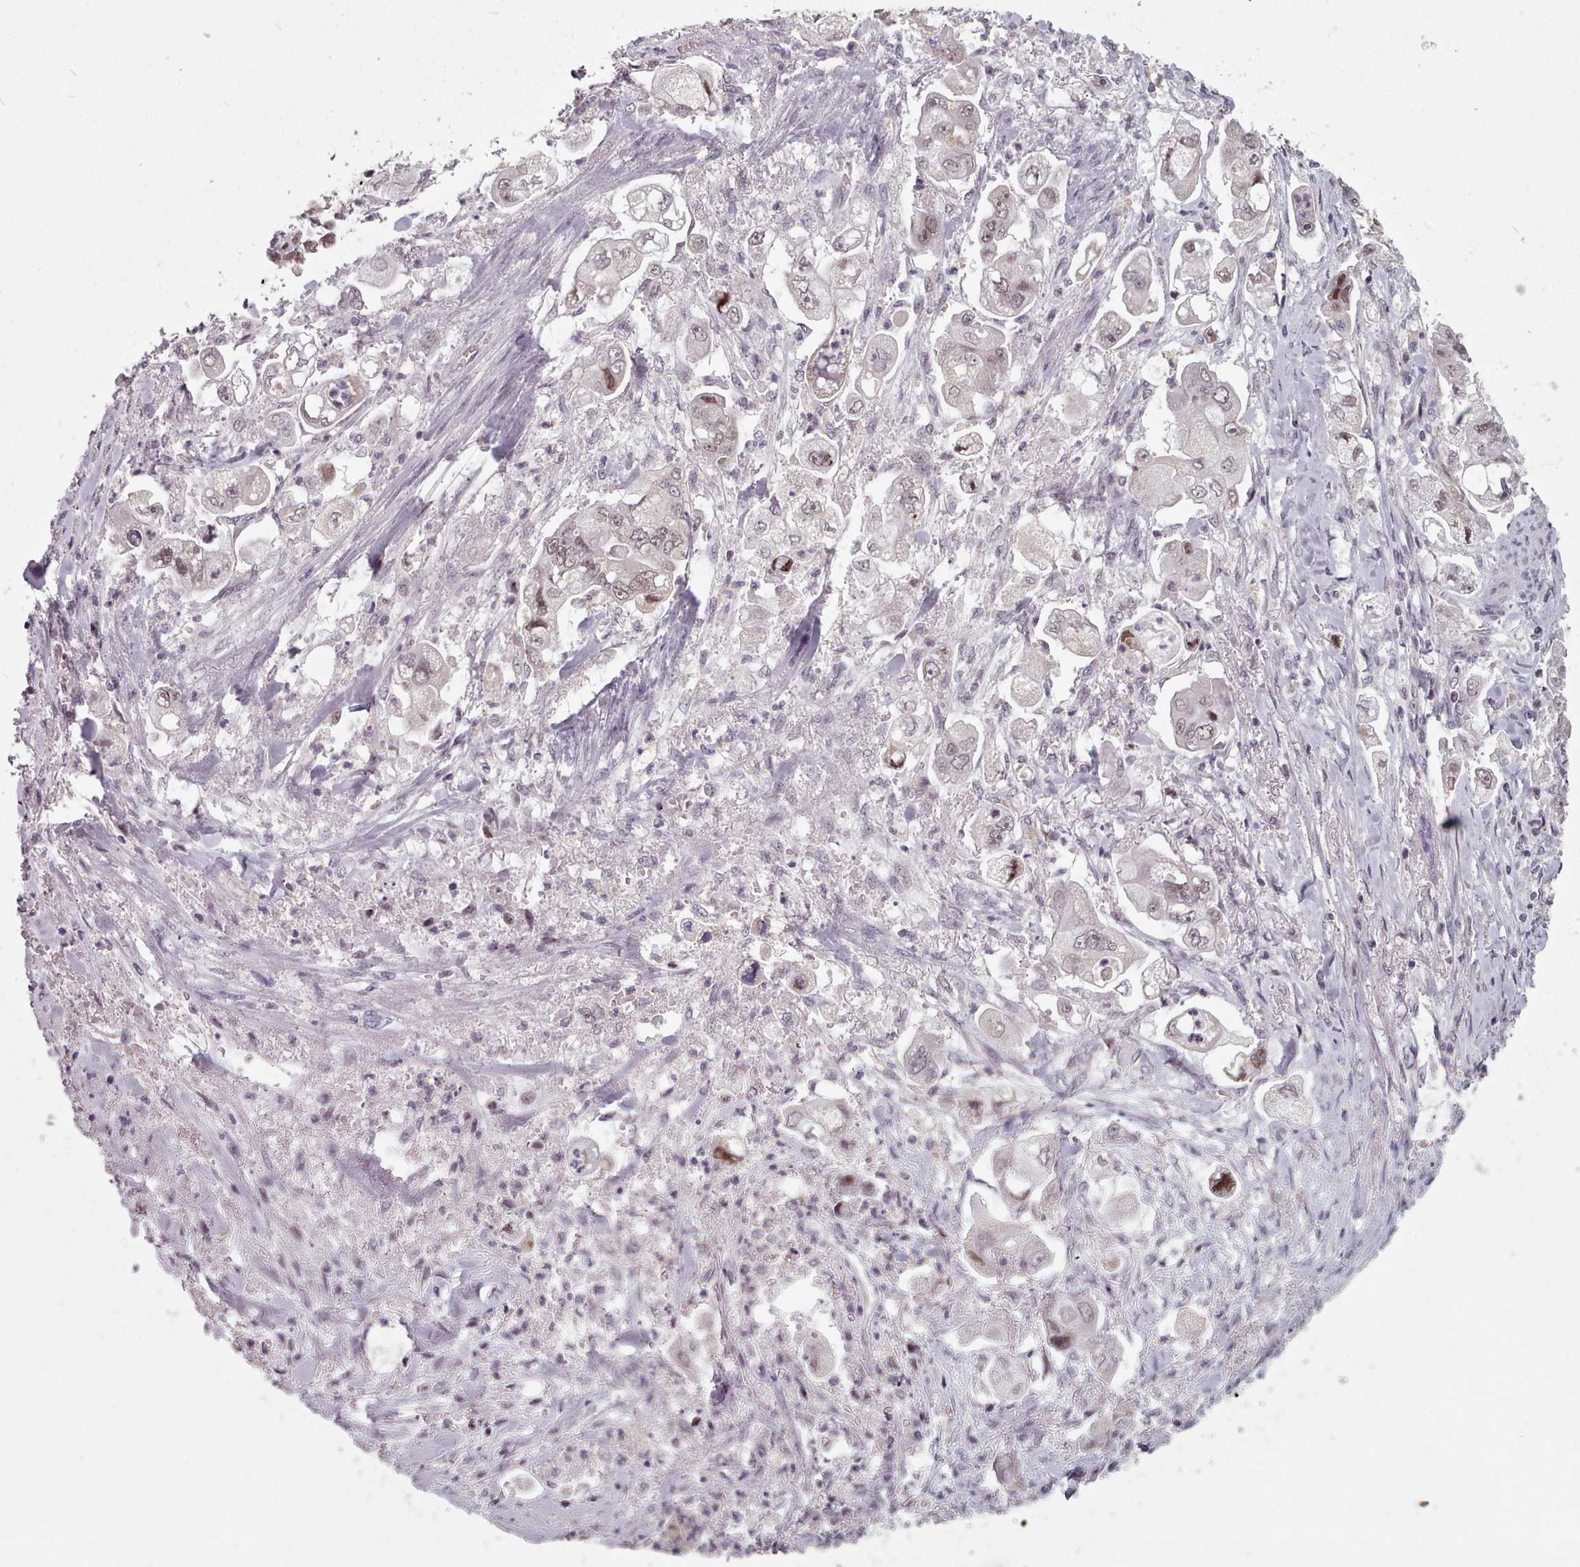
{"staining": {"intensity": "weak", "quantity": ">75%", "location": "nuclear"}, "tissue": "stomach cancer", "cell_type": "Tumor cells", "image_type": "cancer", "snomed": [{"axis": "morphology", "description": "Adenocarcinoma, NOS"}, {"axis": "topography", "description": "Stomach"}], "caption": "IHC (DAB (3,3'-diaminobenzidine)) staining of human stomach cancer exhibits weak nuclear protein staining in about >75% of tumor cells.", "gene": "SRSF9", "patient": {"sex": "male", "age": 62}}